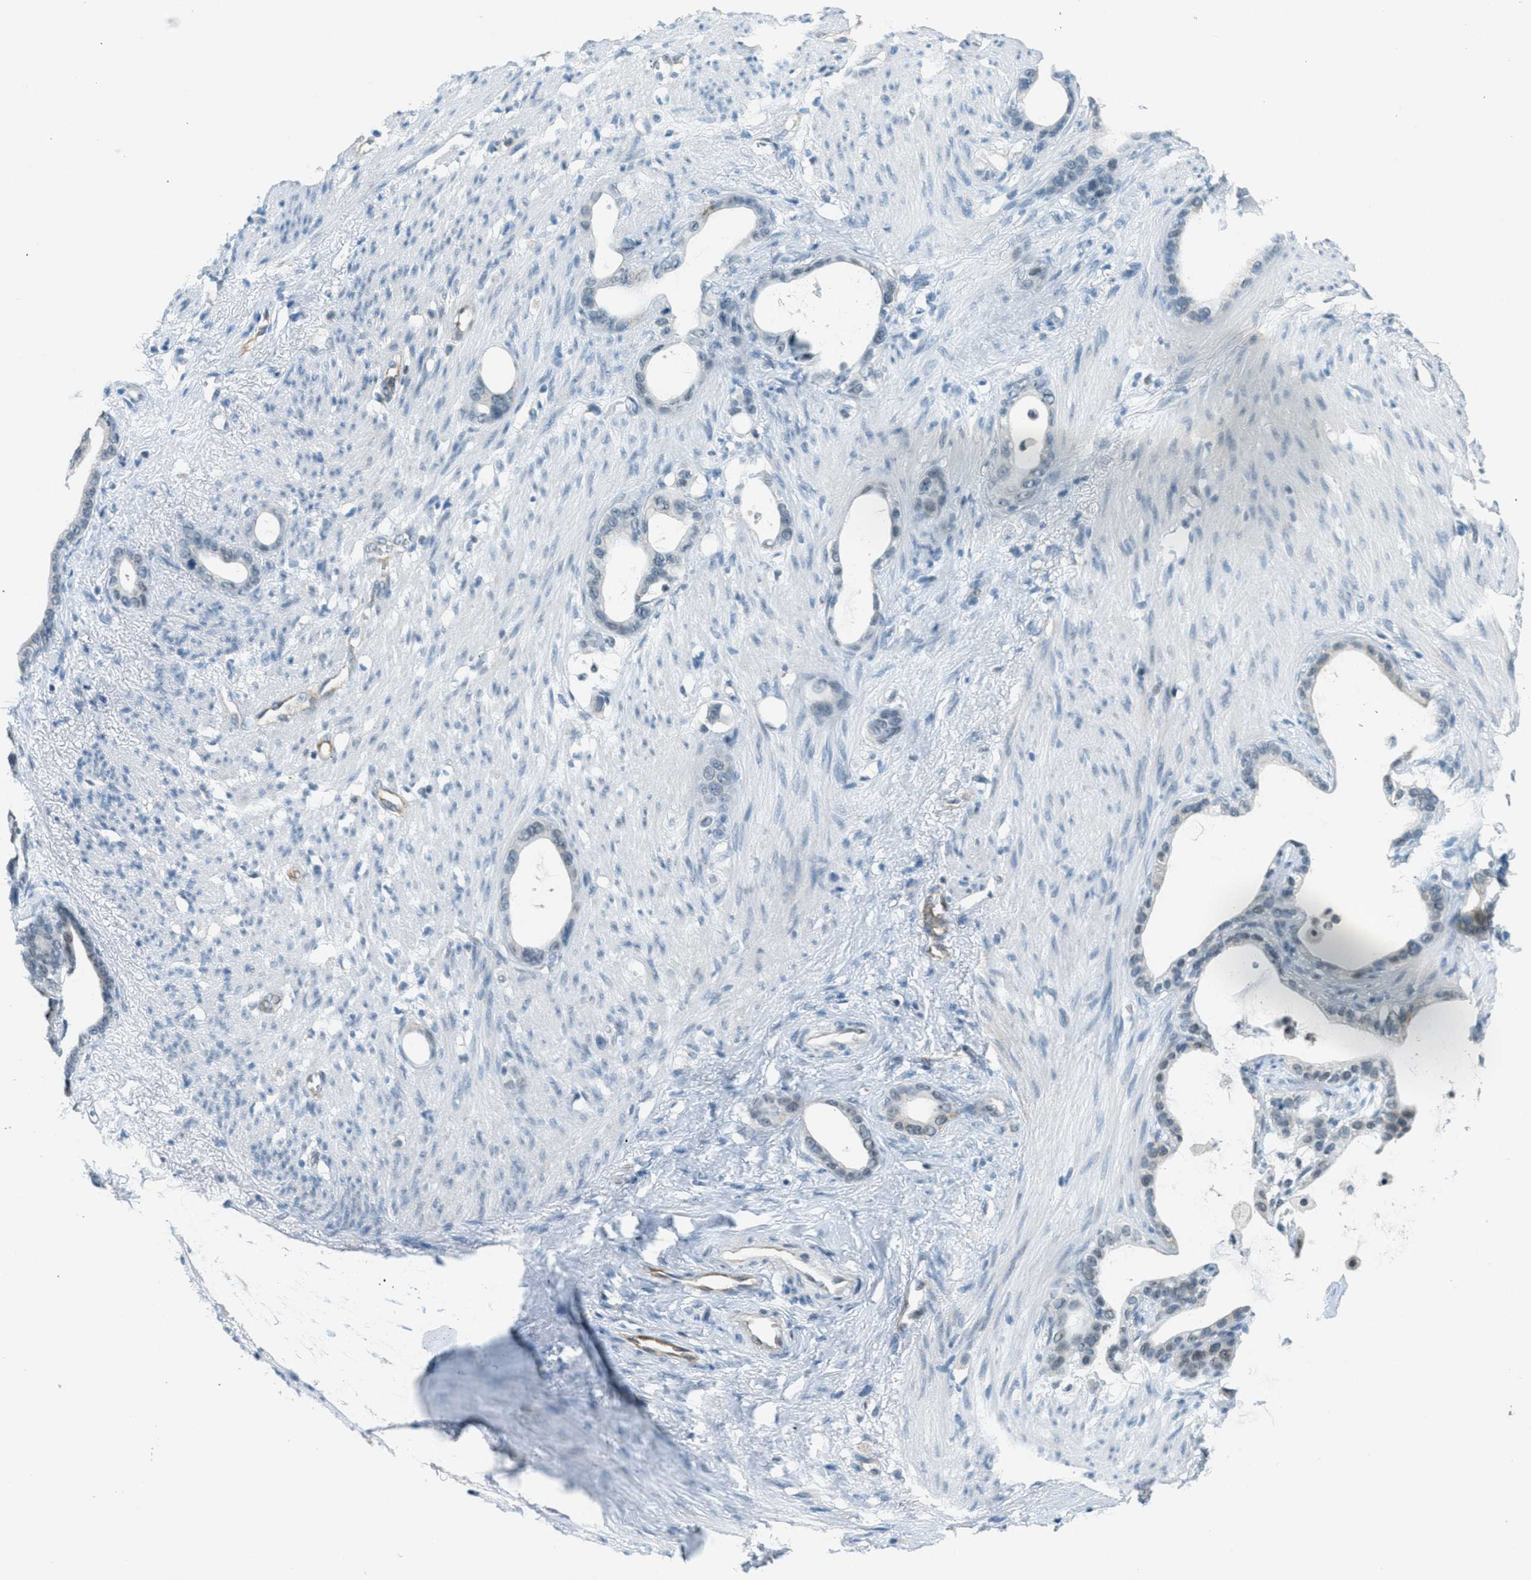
{"staining": {"intensity": "negative", "quantity": "none", "location": "none"}, "tissue": "stomach cancer", "cell_type": "Tumor cells", "image_type": "cancer", "snomed": [{"axis": "morphology", "description": "Adenocarcinoma, NOS"}, {"axis": "topography", "description": "Stomach"}], "caption": "A high-resolution image shows immunohistochemistry (IHC) staining of stomach cancer, which demonstrates no significant expression in tumor cells.", "gene": "FYN", "patient": {"sex": "female", "age": 75}}